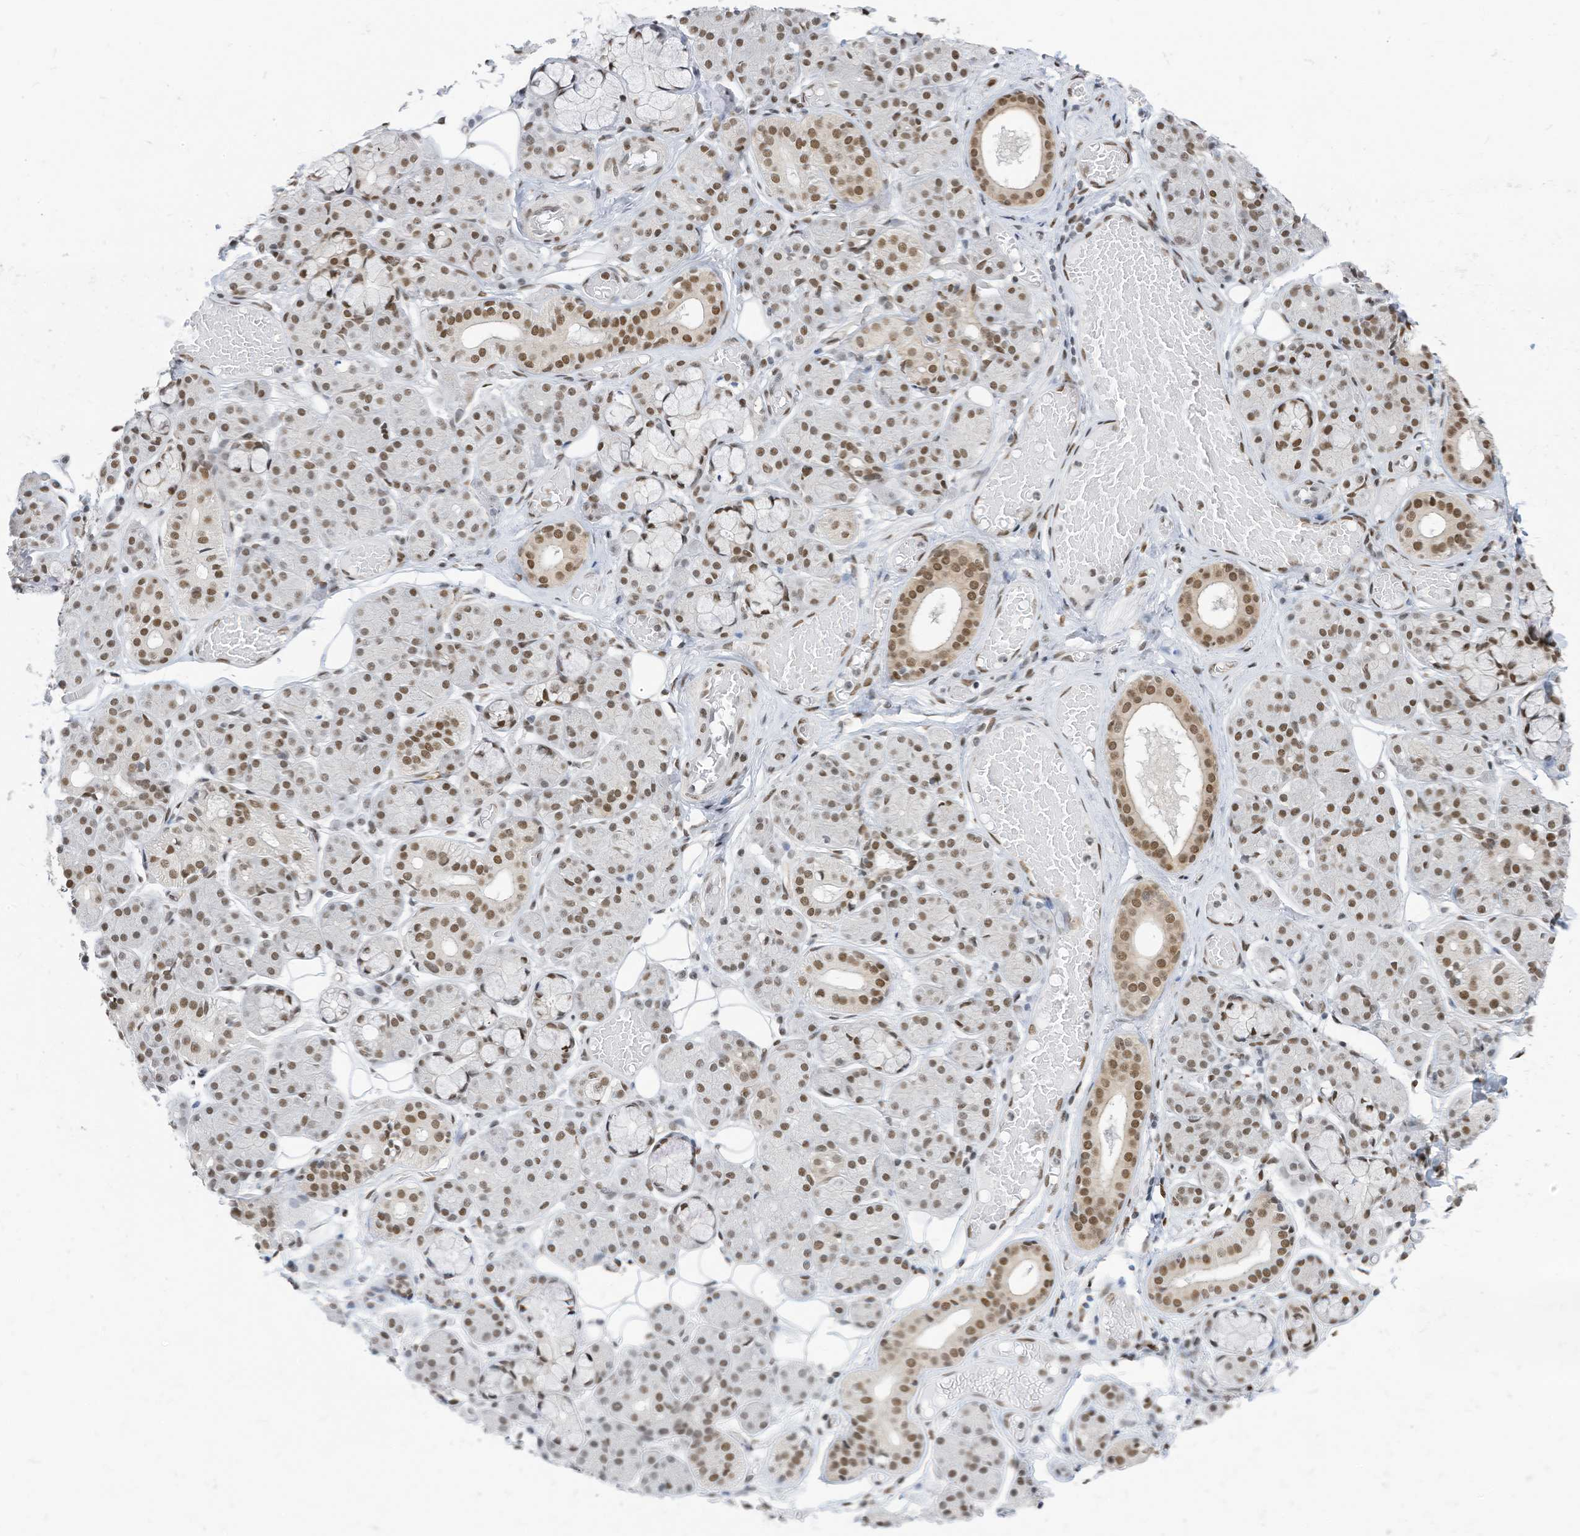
{"staining": {"intensity": "moderate", "quantity": ">75%", "location": "nuclear"}, "tissue": "salivary gland", "cell_type": "Glandular cells", "image_type": "normal", "snomed": [{"axis": "morphology", "description": "Normal tissue, NOS"}, {"axis": "topography", "description": "Salivary gland"}], "caption": "Human salivary gland stained for a protein (brown) shows moderate nuclear positive staining in approximately >75% of glandular cells.", "gene": "KHSRP", "patient": {"sex": "male", "age": 63}}